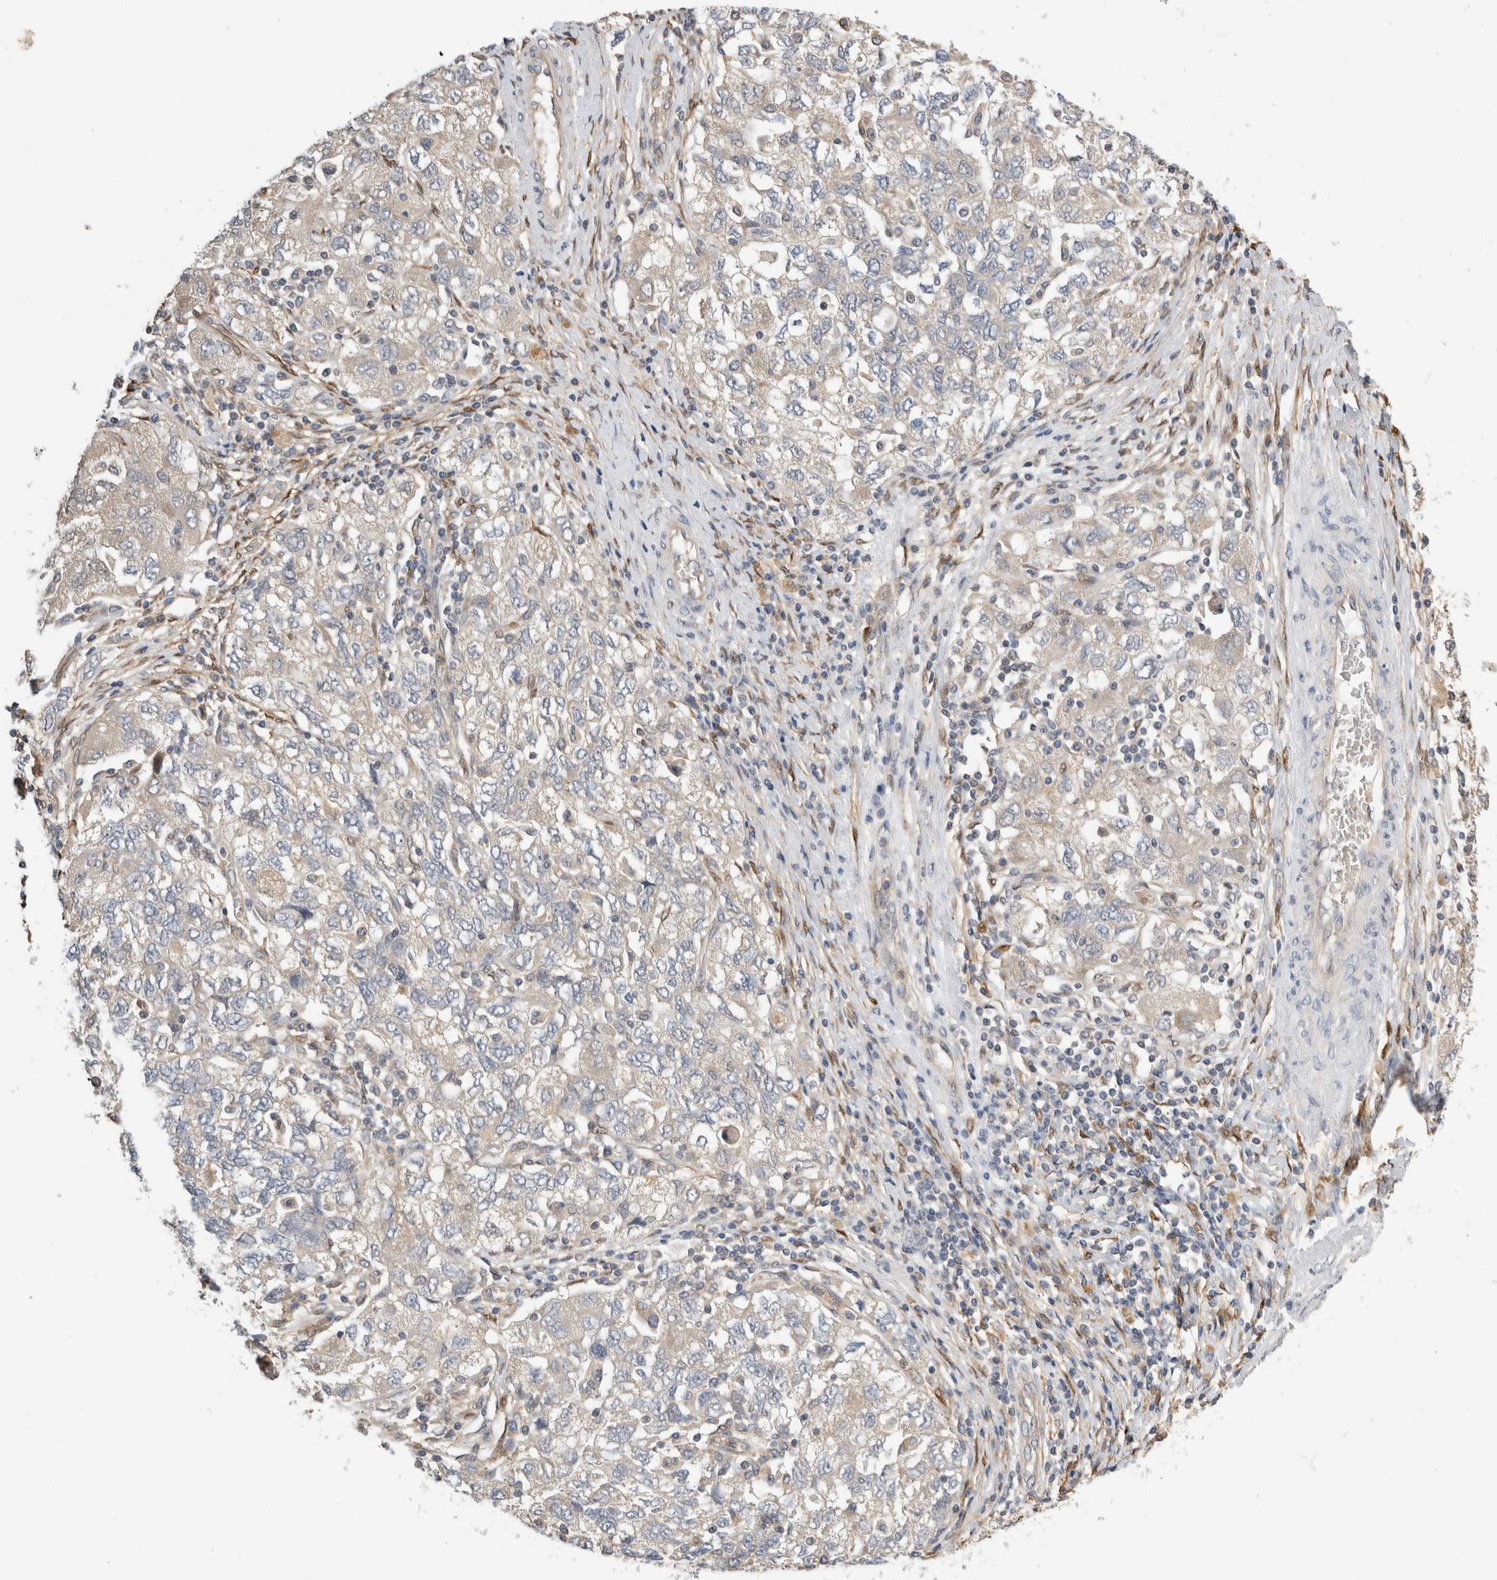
{"staining": {"intensity": "negative", "quantity": "none", "location": "none"}, "tissue": "ovarian cancer", "cell_type": "Tumor cells", "image_type": "cancer", "snomed": [{"axis": "morphology", "description": "Carcinoma, NOS"}, {"axis": "morphology", "description": "Cystadenocarcinoma, serous, NOS"}, {"axis": "topography", "description": "Ovary"}], "caption": "IHC micrograph of human serous cystadenocarcinoma (ovarian) stained for a protein (brown), which reveals no positivity in tumor cells. (DAB immunohistochemistry (IHC) with hematoxylin counter stain).", "gene": "PGM1", "patient": {"sex": "female", "age": 69}}